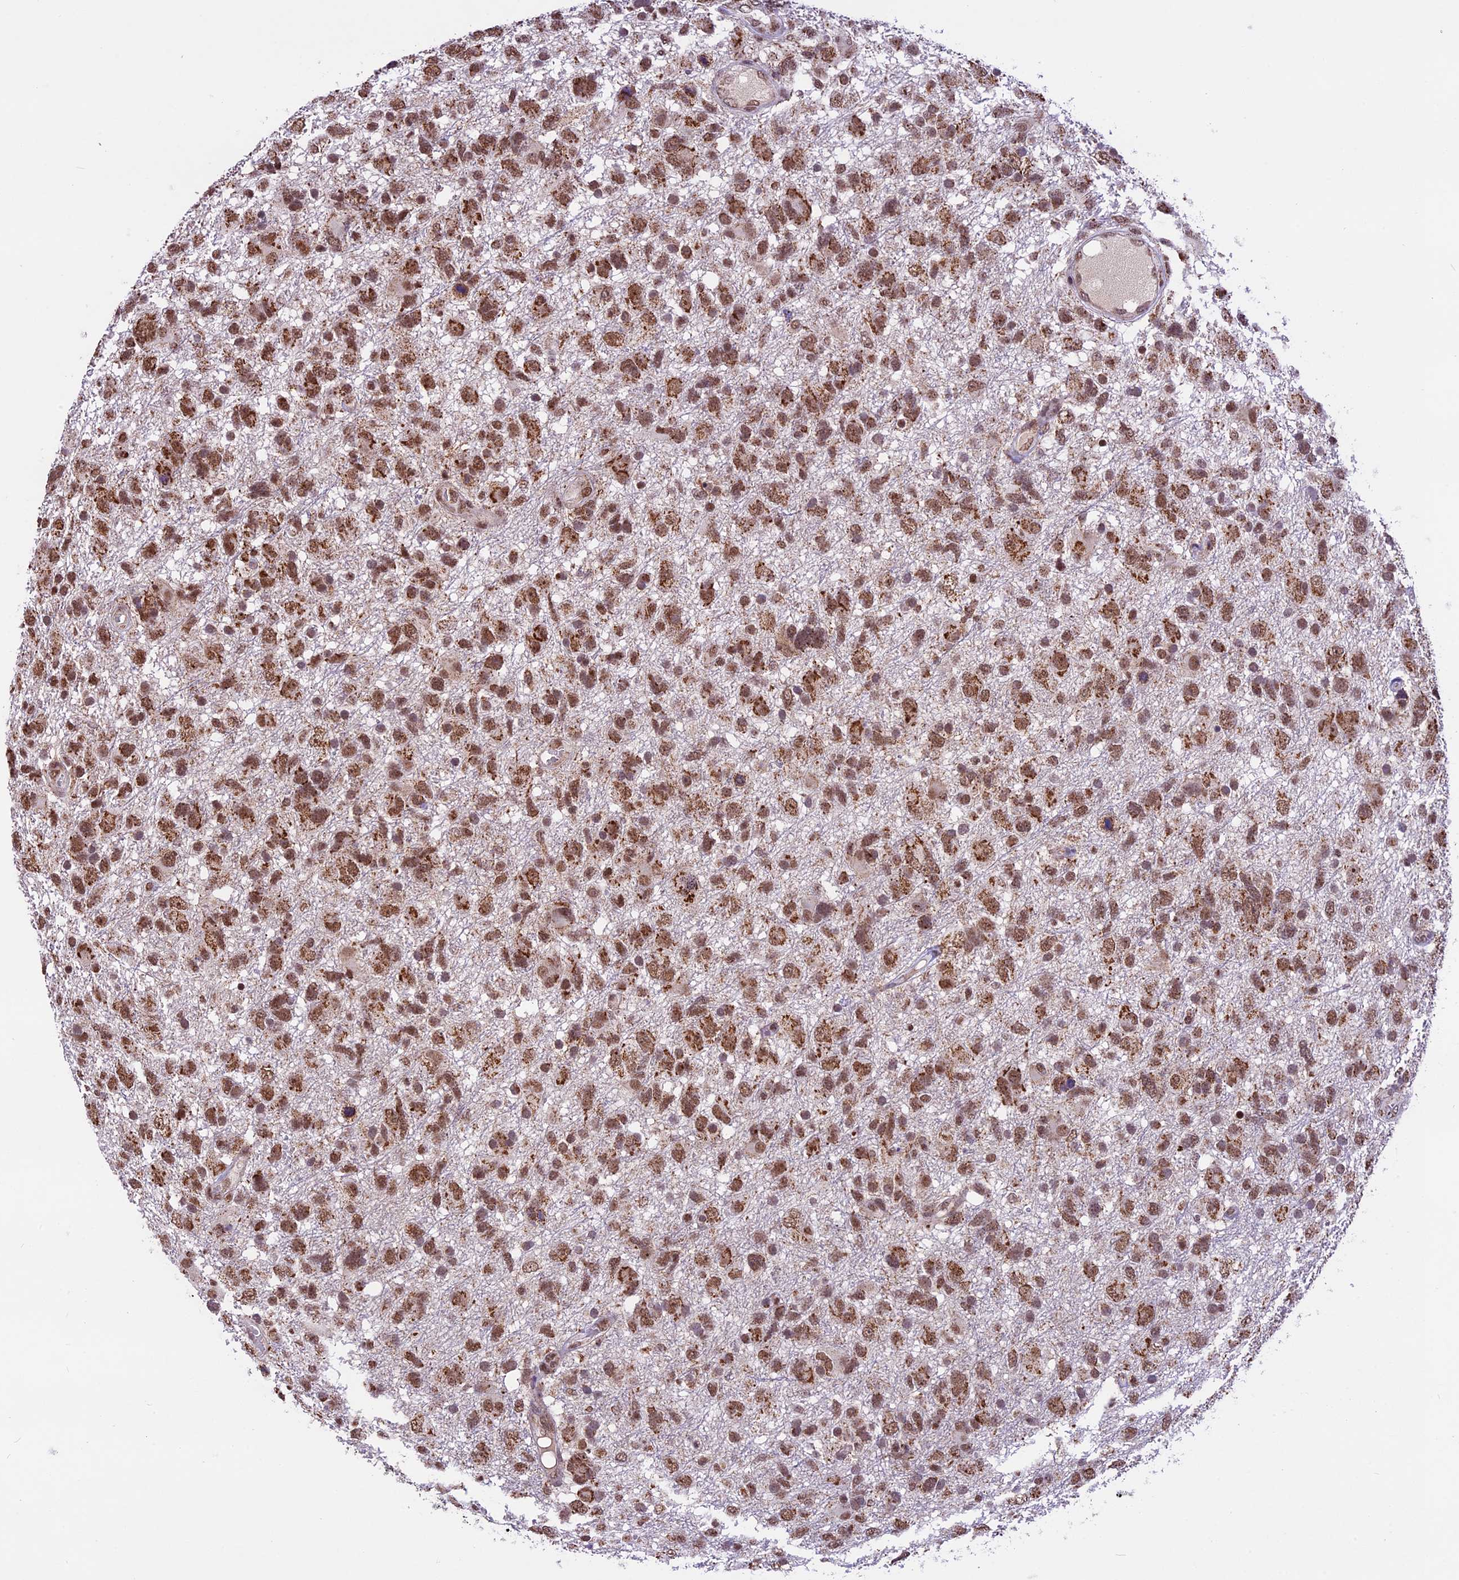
{"staining": {"intensity": "moderate", "quantity": ">75%", "location": "cytoplasmic/membranous,nuclear"}, "tissue": "glioma", "cell_type": "Tumor cells", "image_type": "cancer", "snomed": [{"axis": "morphology", "description": "Glioma, malignant, High grade"}, {"axis": "topography", "description": "Brain"}], "caption": "Malignant glioma (high-grade) tissue exhibits moderate cytoplasmic/membranous and nuclear positivity in about >75% of tumor cells", "gene": "CARS2", "patient": {"sex": "male", "age": 61}}